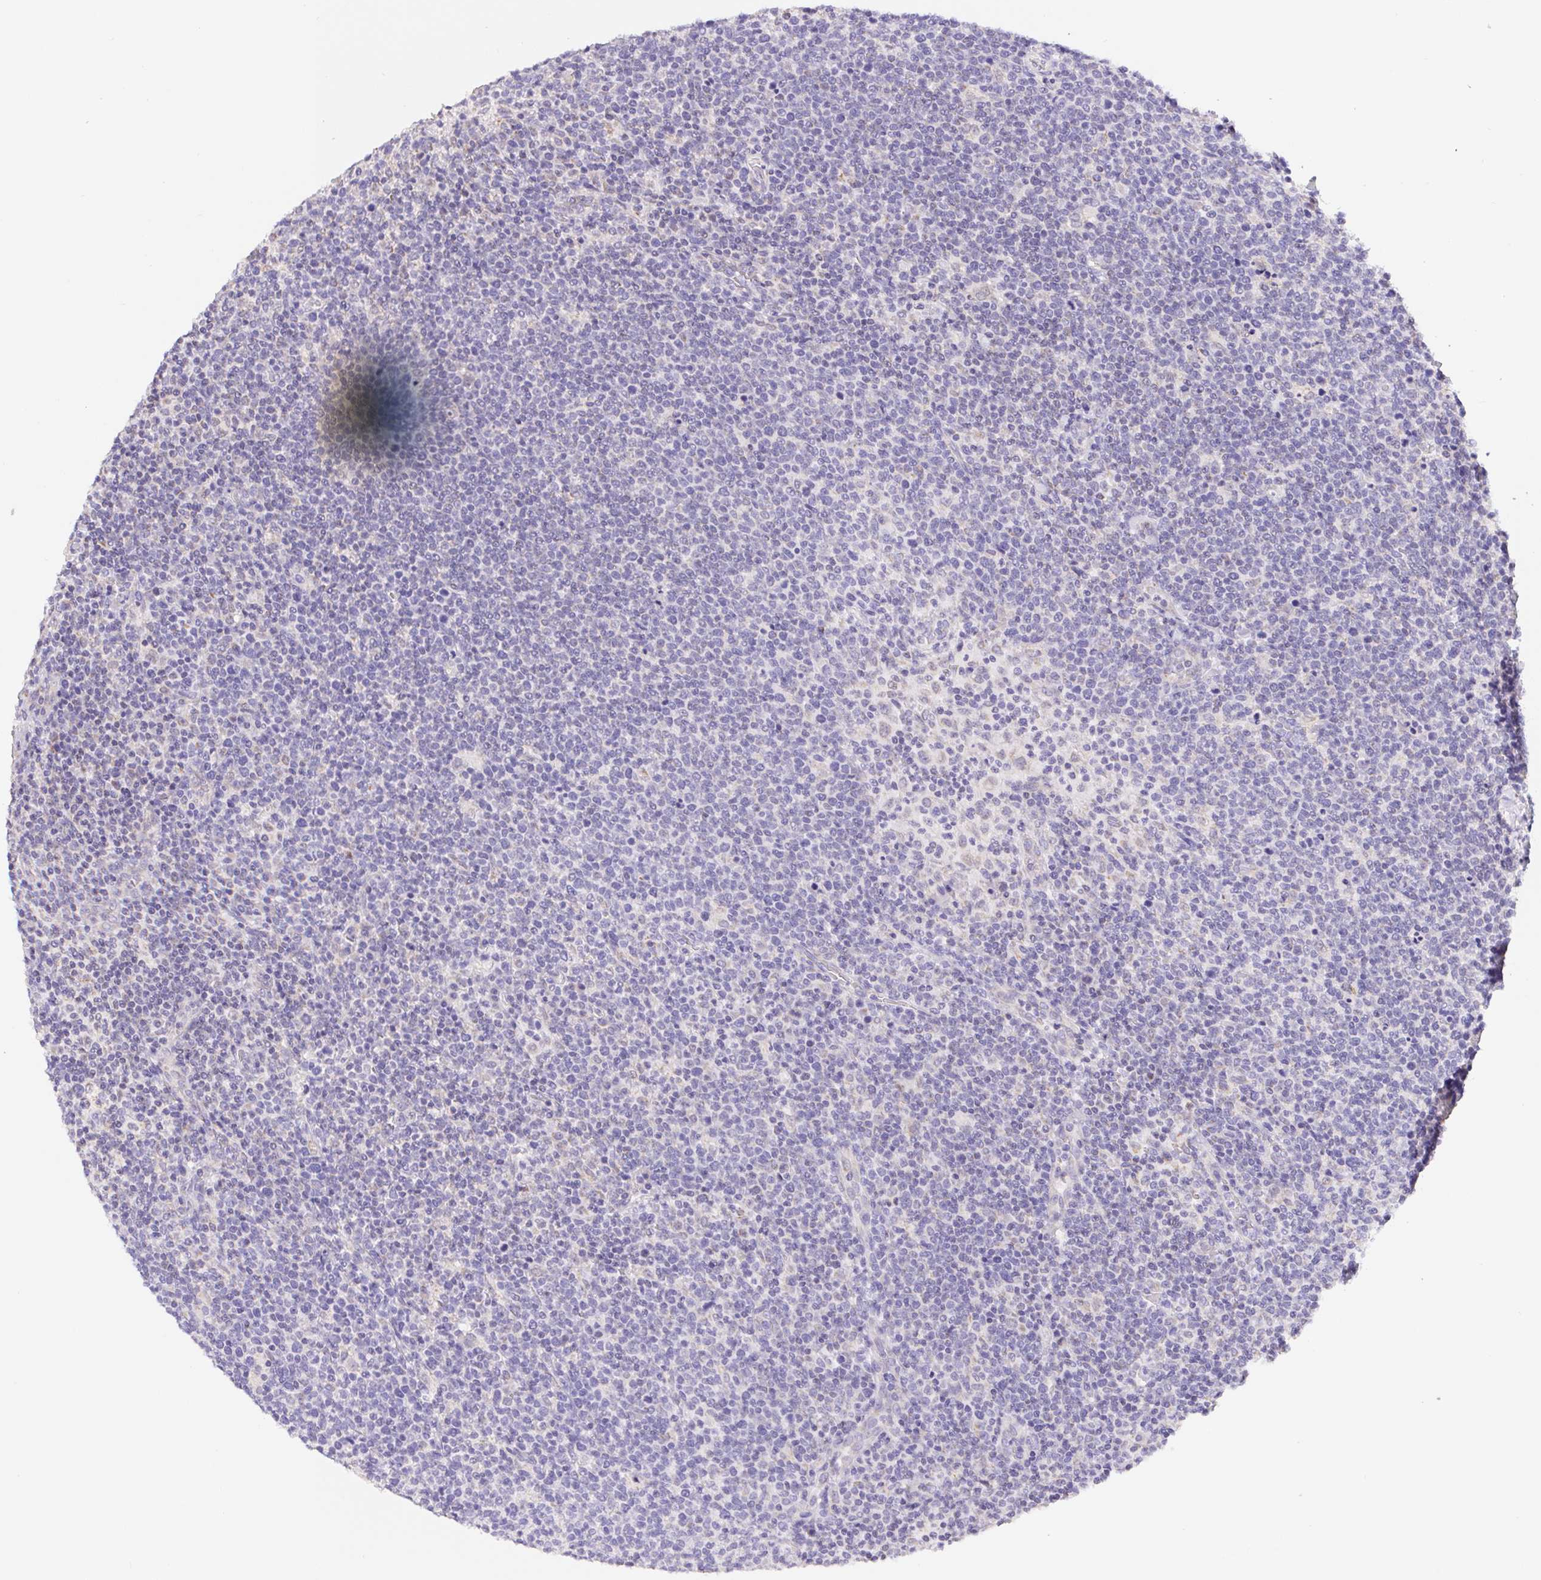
{"staining": {"intensity": "negative", "quantity": "none", "location": "none"}, "tissue": "lymphoma", "cell_type": "Tumor cells", "image_type": "cancer", "snomed": [{"axis": "morphology", "description": "Malignant lymphoma, non-Hodgkin's type, High grade"}, {"axis": "topography", "description": "Lymph node"}], "caption": "Micrograph shows no protein expression in tumor cells of malignant lymphoma, non-Hodgkin's type (high-grade) tissue.", "gene": "FKBP6", "patient": {"sex": "male", "age": 61}}